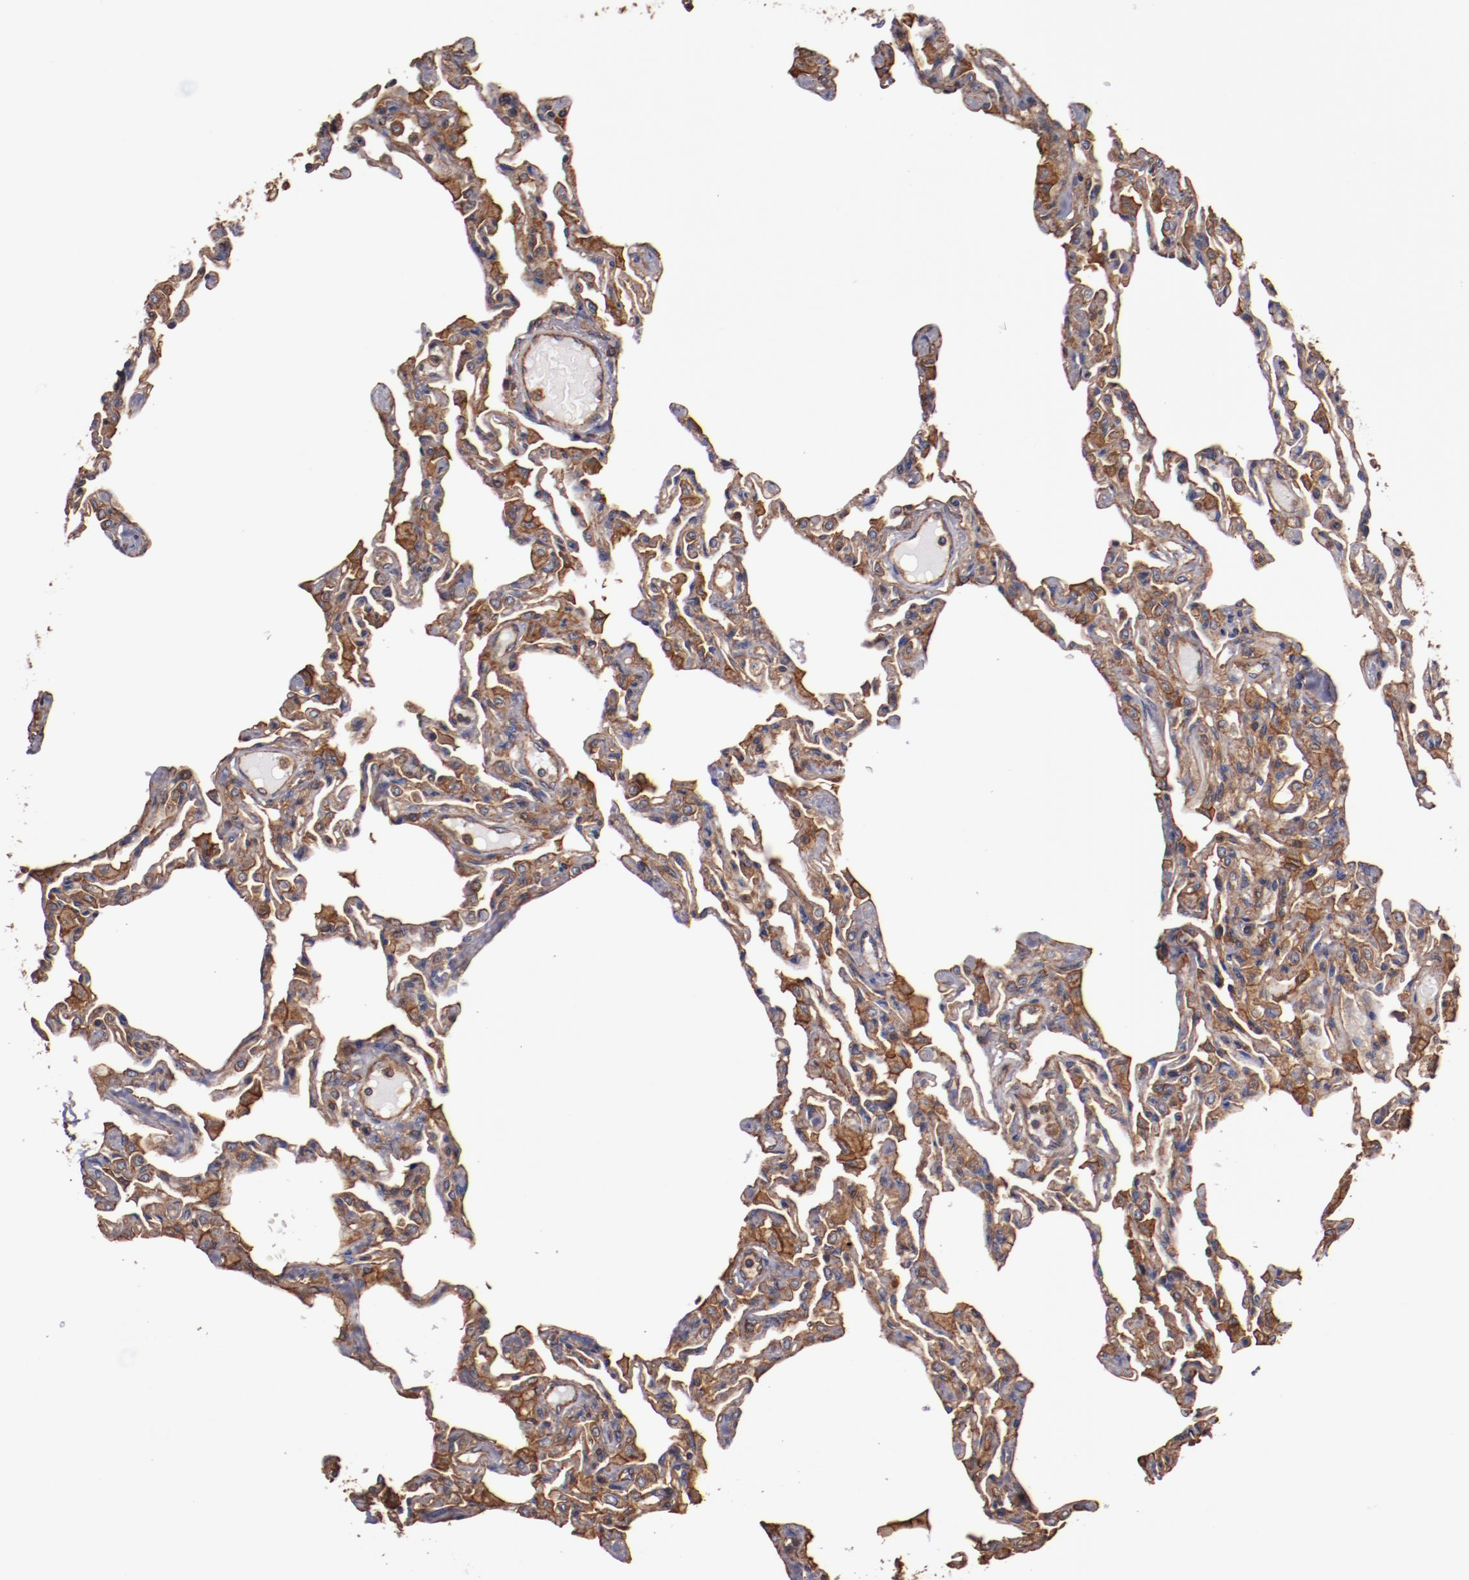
{"staining": {"intensity": "strong", "quantity": ">75%", "location": "cytoplasmic/membranous"}, "tissue": "lung", "cell_type": "Alveolar cells", "image_type": "normal", "snomed": [{"axis": "morphology", "description": "Normal tissue, NOS"}, {"axis": "topography", "description": "Lung"}], "caption": "High-power microscopy captured an immunohistochemistry micrograph of normal lung, revealing strong cytoplasmic/membranous expression in approximately >75% of alveolar cells.", "gene": "TMOD3", "patient": {"sex": "female", "age": 49}}